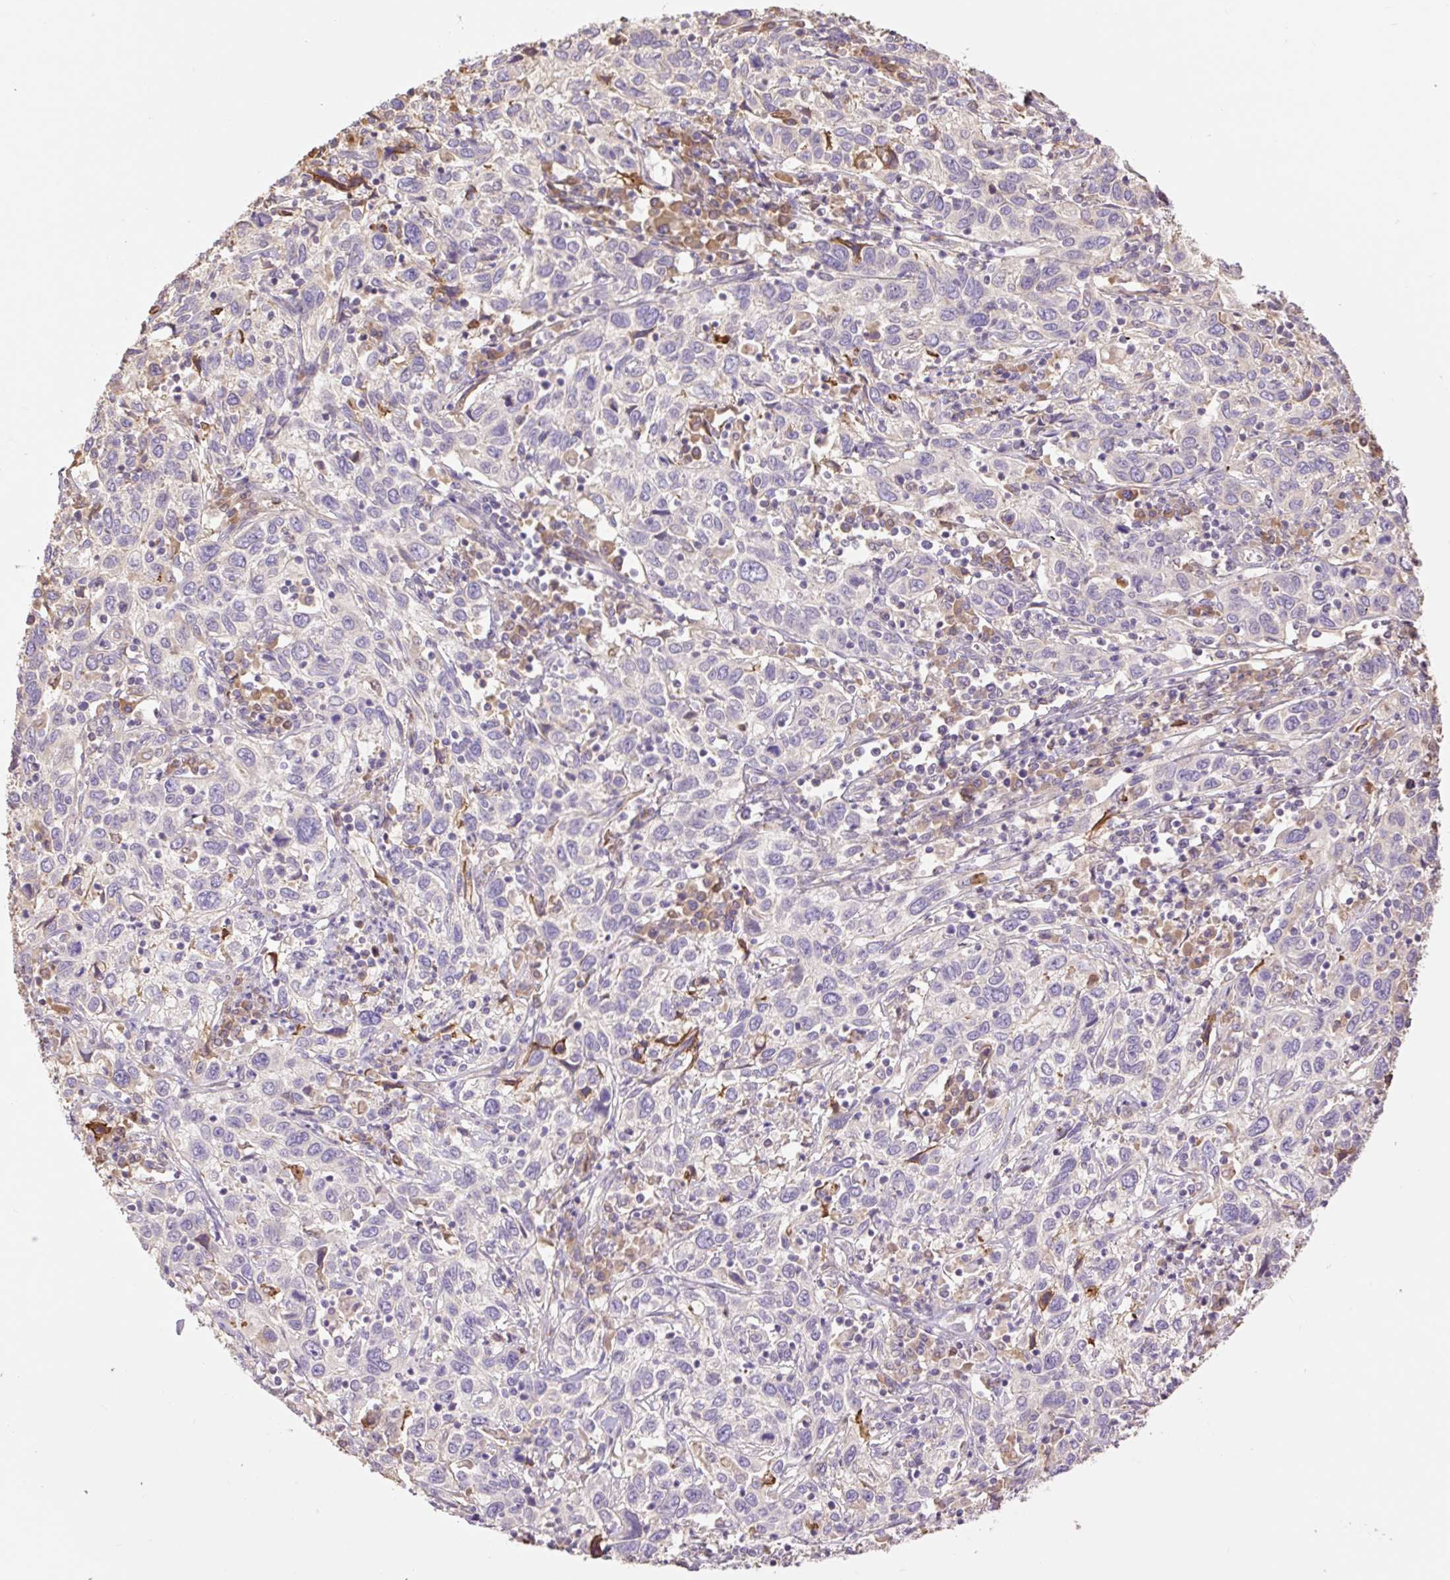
{"staining": {"intensity": "negative", "quantity": "none", "location": "none"}, "tissue": "cervical cancer", "cell_type": "Tumor cells", "image_type": "cancer", "snomed": [{"axis": "morphology", "description": "Squamous cell carcinoma, NOS"}, {"axis": "topography", "description": "Cervix"}], "caption": "IHC photomicrograph of human cervical cancer (squamous cell carcinoma) stained for a protein (brown), which reveals no positivity in tumor cells.", "gene": "DESI1", "patient": {"sex": "female", "age": 46}}